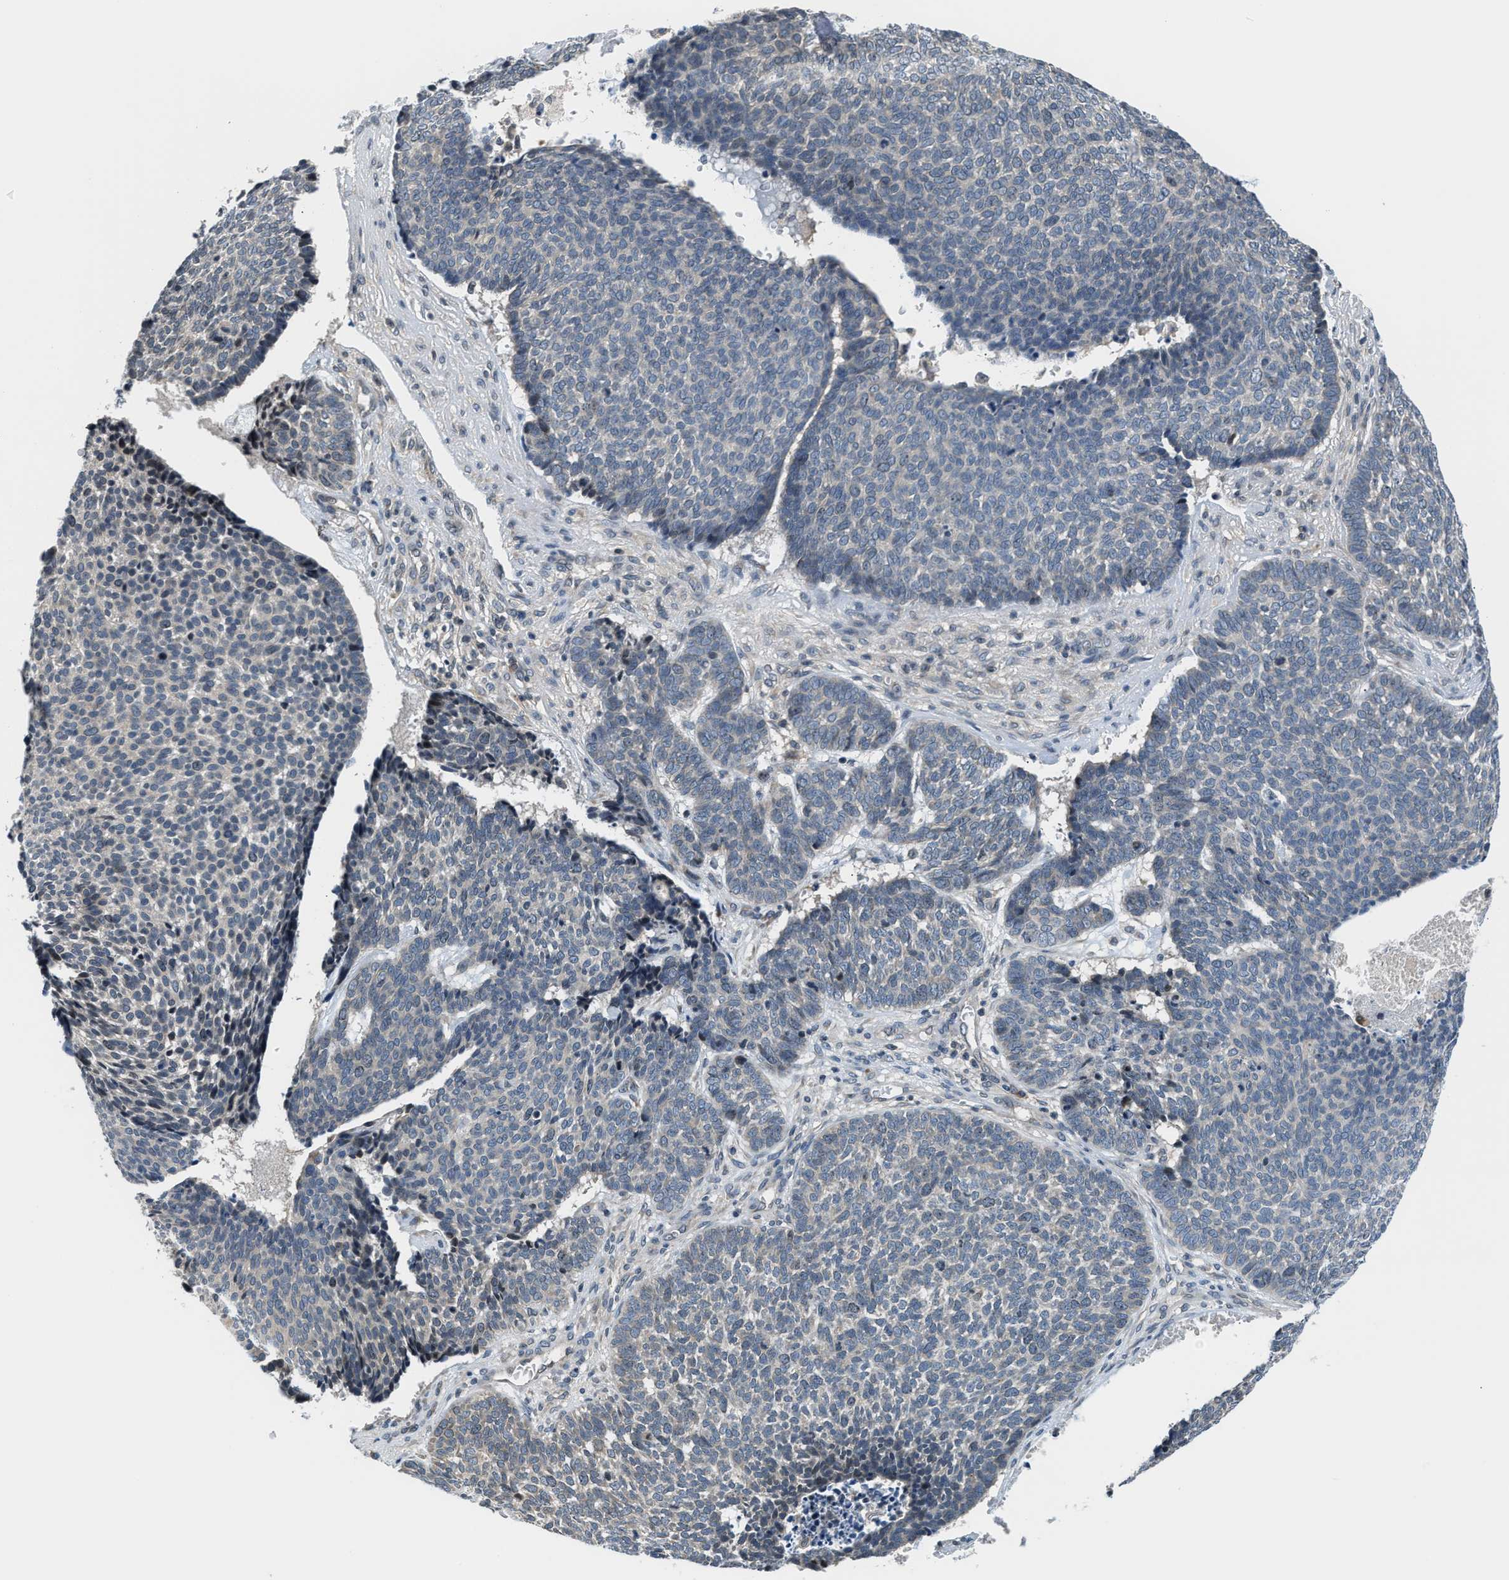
{"staining": {"intensity": "weak", "quantity": "<25%", "location": "cytoplasmic/membranous"}, "tissue": "skin cancer", "cell_type": "Tumor cells", "image_type": "cancer", "snomed": [{"axis": "morphology", "description": "Basal cell carcinoma"}, {"axis": "topography", "description": "Skin"}], "caption": "A photomicrograph of skin cancer (basal cell carcinoma) stained for a protein exhibits no brown staining in tumor cells. (Stains: DAB (3,3'-diaminobenzidine) immunohistochemistry with hematoxylin counter stain, Microscopy: brightfield microscopy at high magnification).", "gene": "RAB29", "patient": {"sex": "male", "age": 84}}